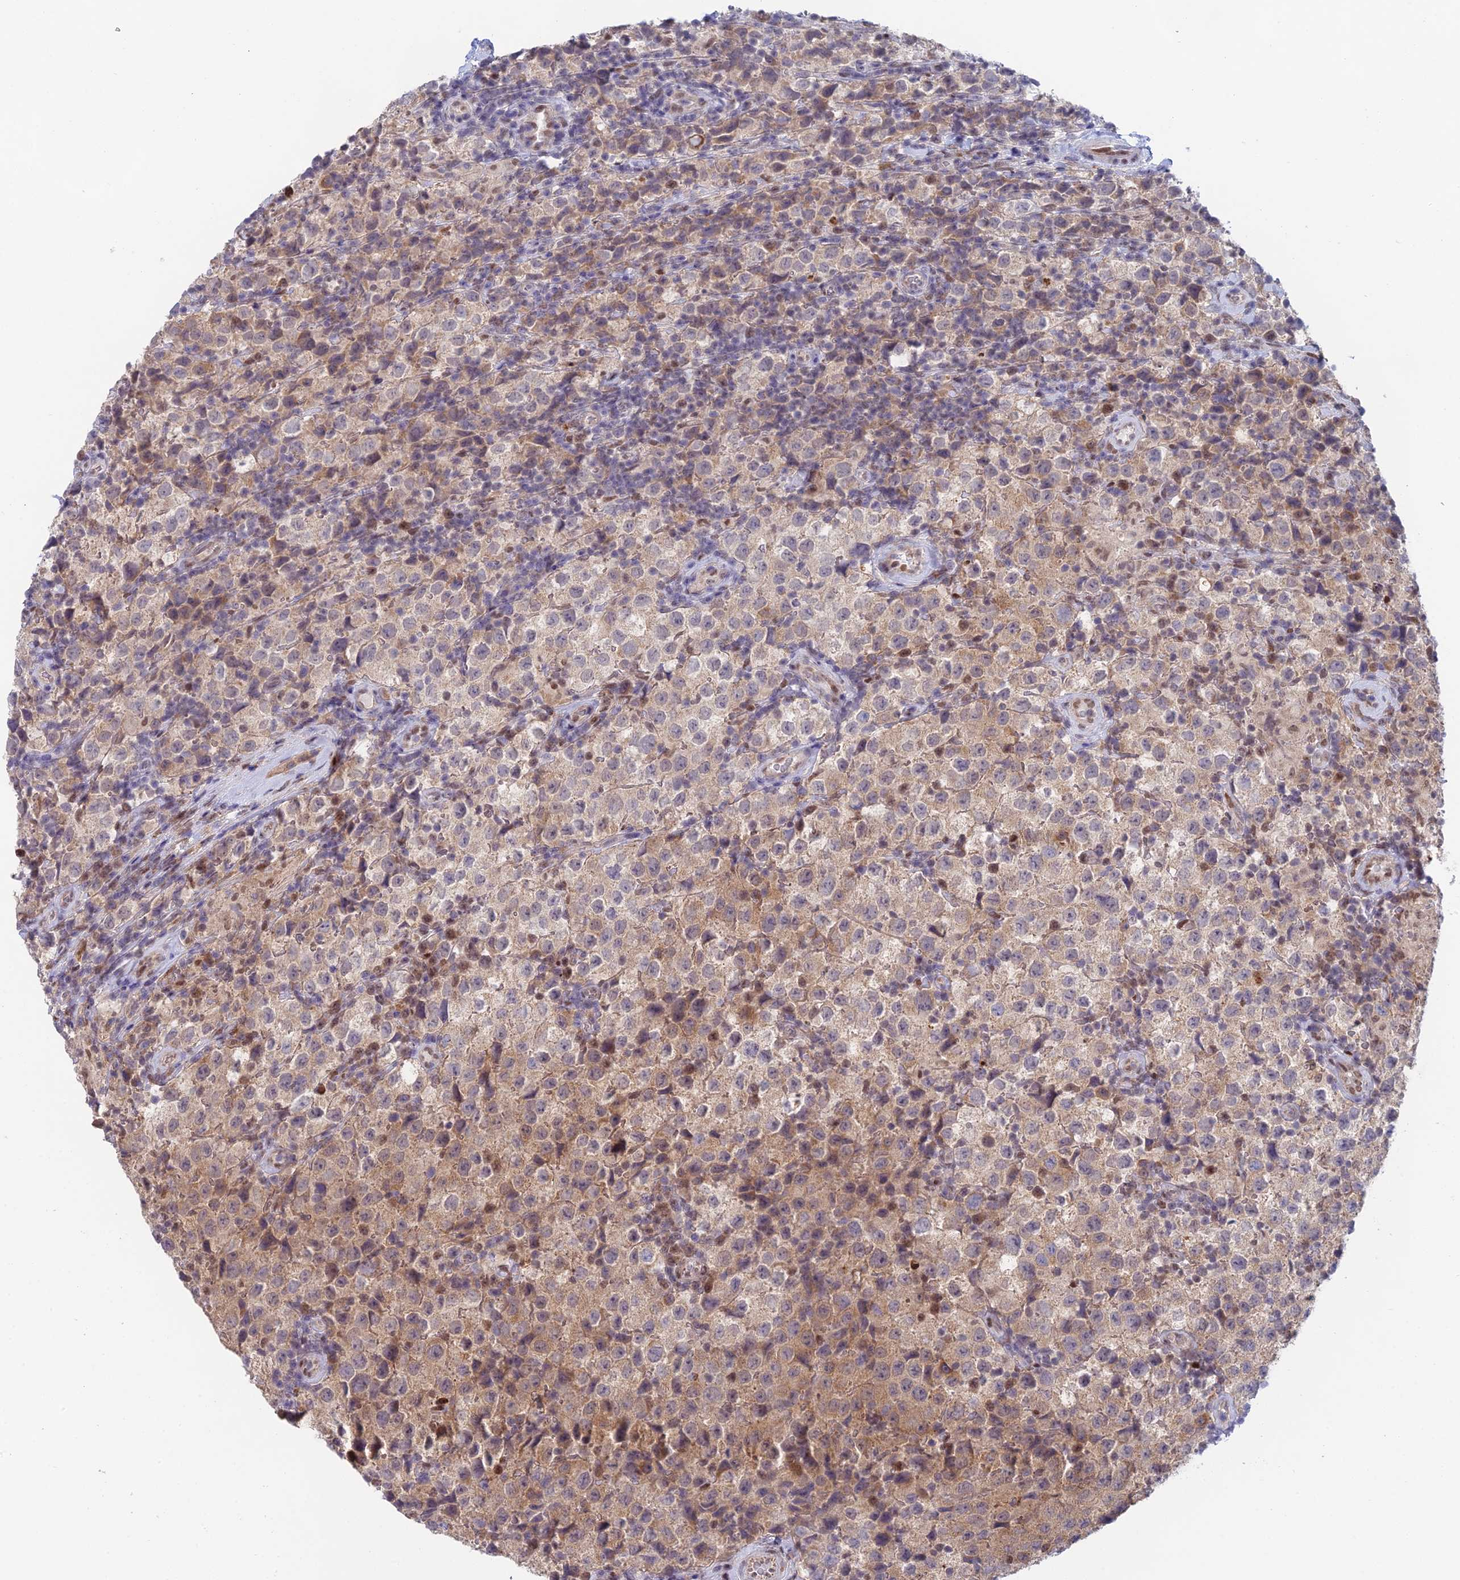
{"staining": {"intensity": "weak", "quantity": "25%-75%", "location": "cytoplasmic/membranous"}, "tissue": "testis cancer", "cell_type": "Tumor cells", "image_type": "cancer", "snomed": [{"axis": "morphology", "description": "Seminoma, NOS"}, {"axis": "morphology", "description": "Carcinoma, Embryonal, NOS"}, {"axis": "topography", "description": "Testis"}], "caption": "An IHC histopathology image of tumor tissue is shown. Protein staining in brown highlights weak cytoplasmic/membranous positivity in testis seminoma within tumor cells.", "gene": "MRPL17", "patient": {"sex": "male", "age": 41}}